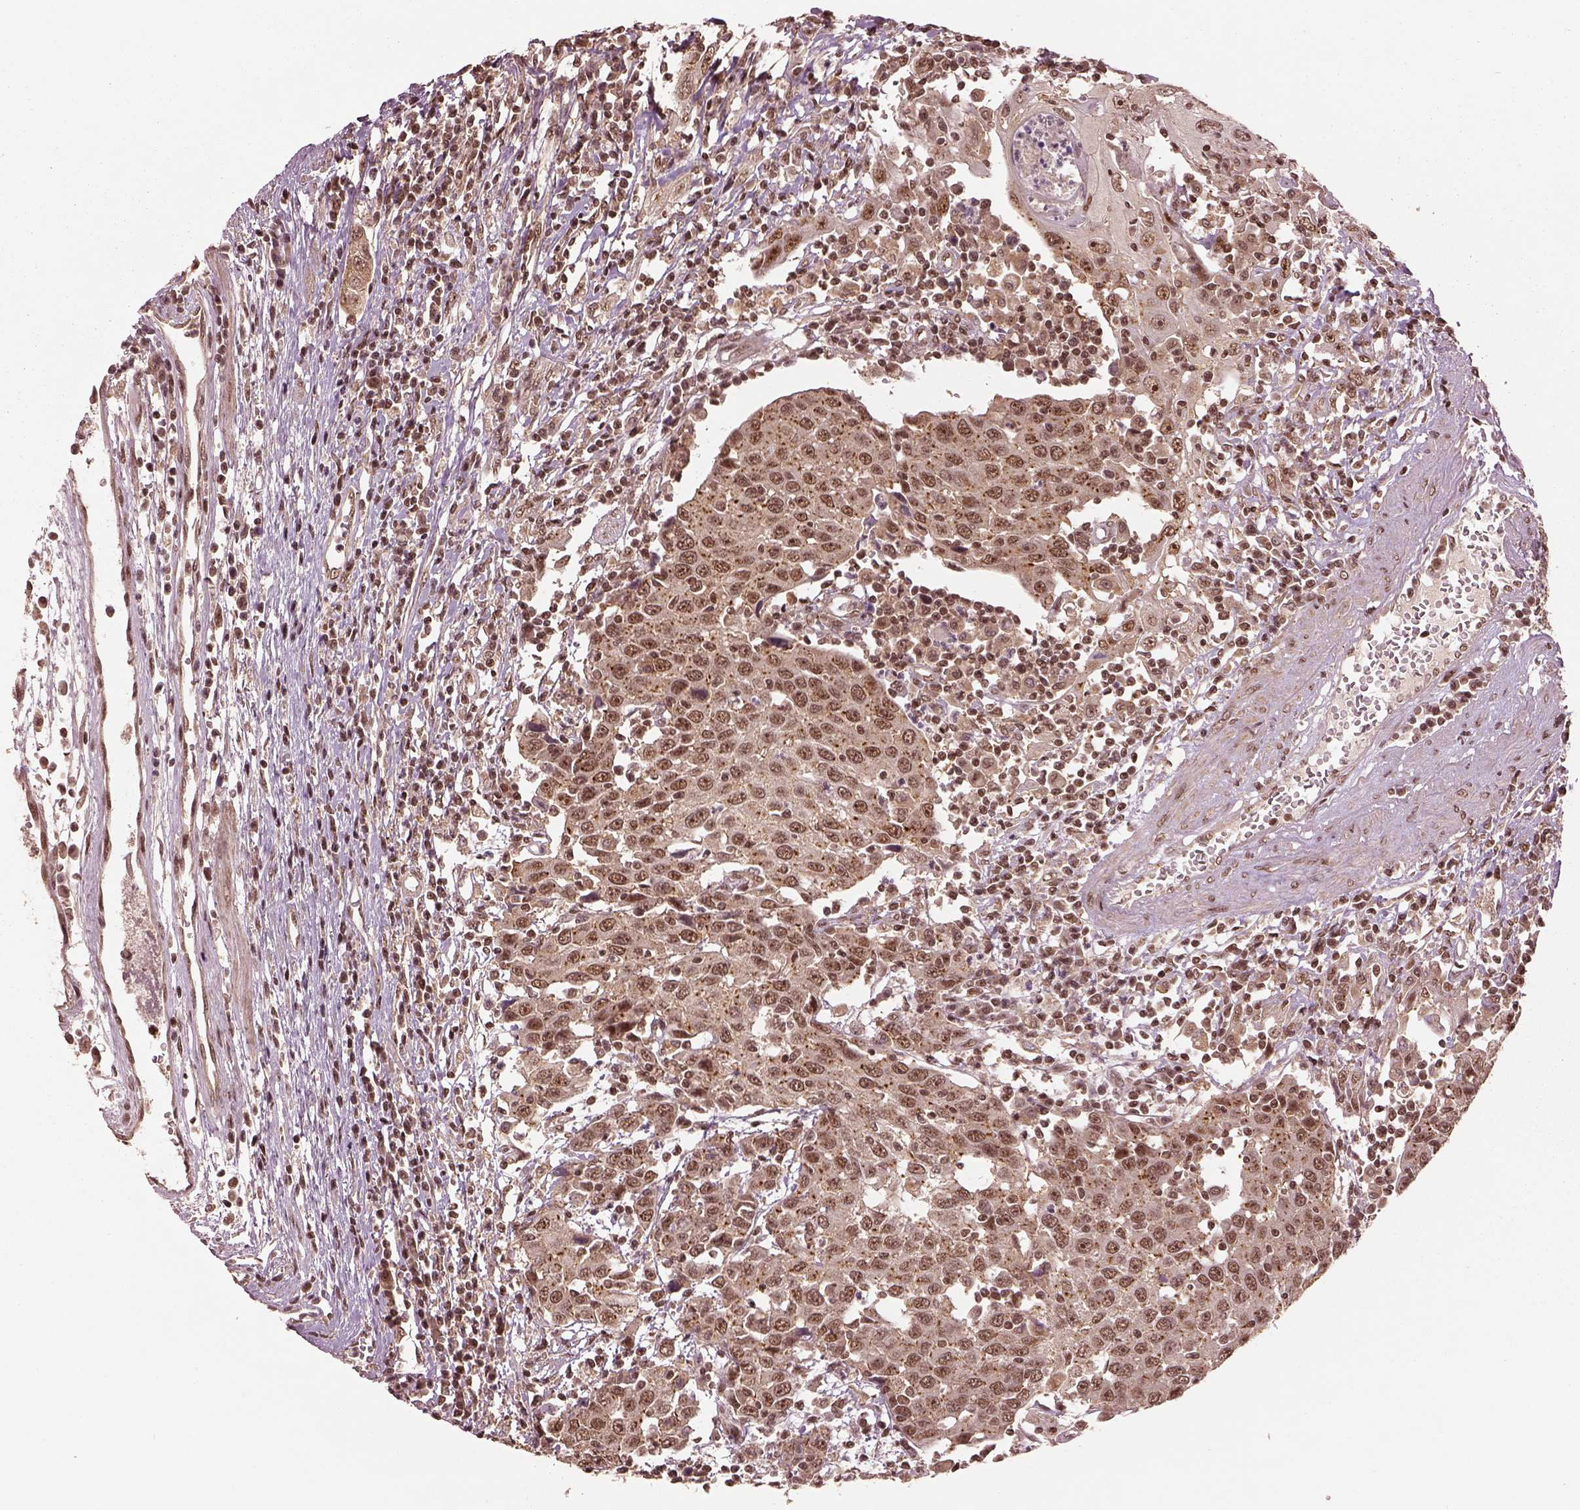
{"staining": {"intensity": "moderate", "quantity": ">75%", "location": "nuclear"}, "tissue": "urothelial cancer", "cell_type": "Tumor cells", "image_type": "cancer", "snomed": [{"axis": "morphology", "description": "Urothelial carcinoma, High grade"}, {"axis": "topography", "description": "Urinary bladder"}], "caption": "A brown stain shows moderate nuclear positivity of a protein in high-grade urothelial carcinoma tumor cells.", "gene": "BRD9", "patient": {"sex": "female", "age": 85}}